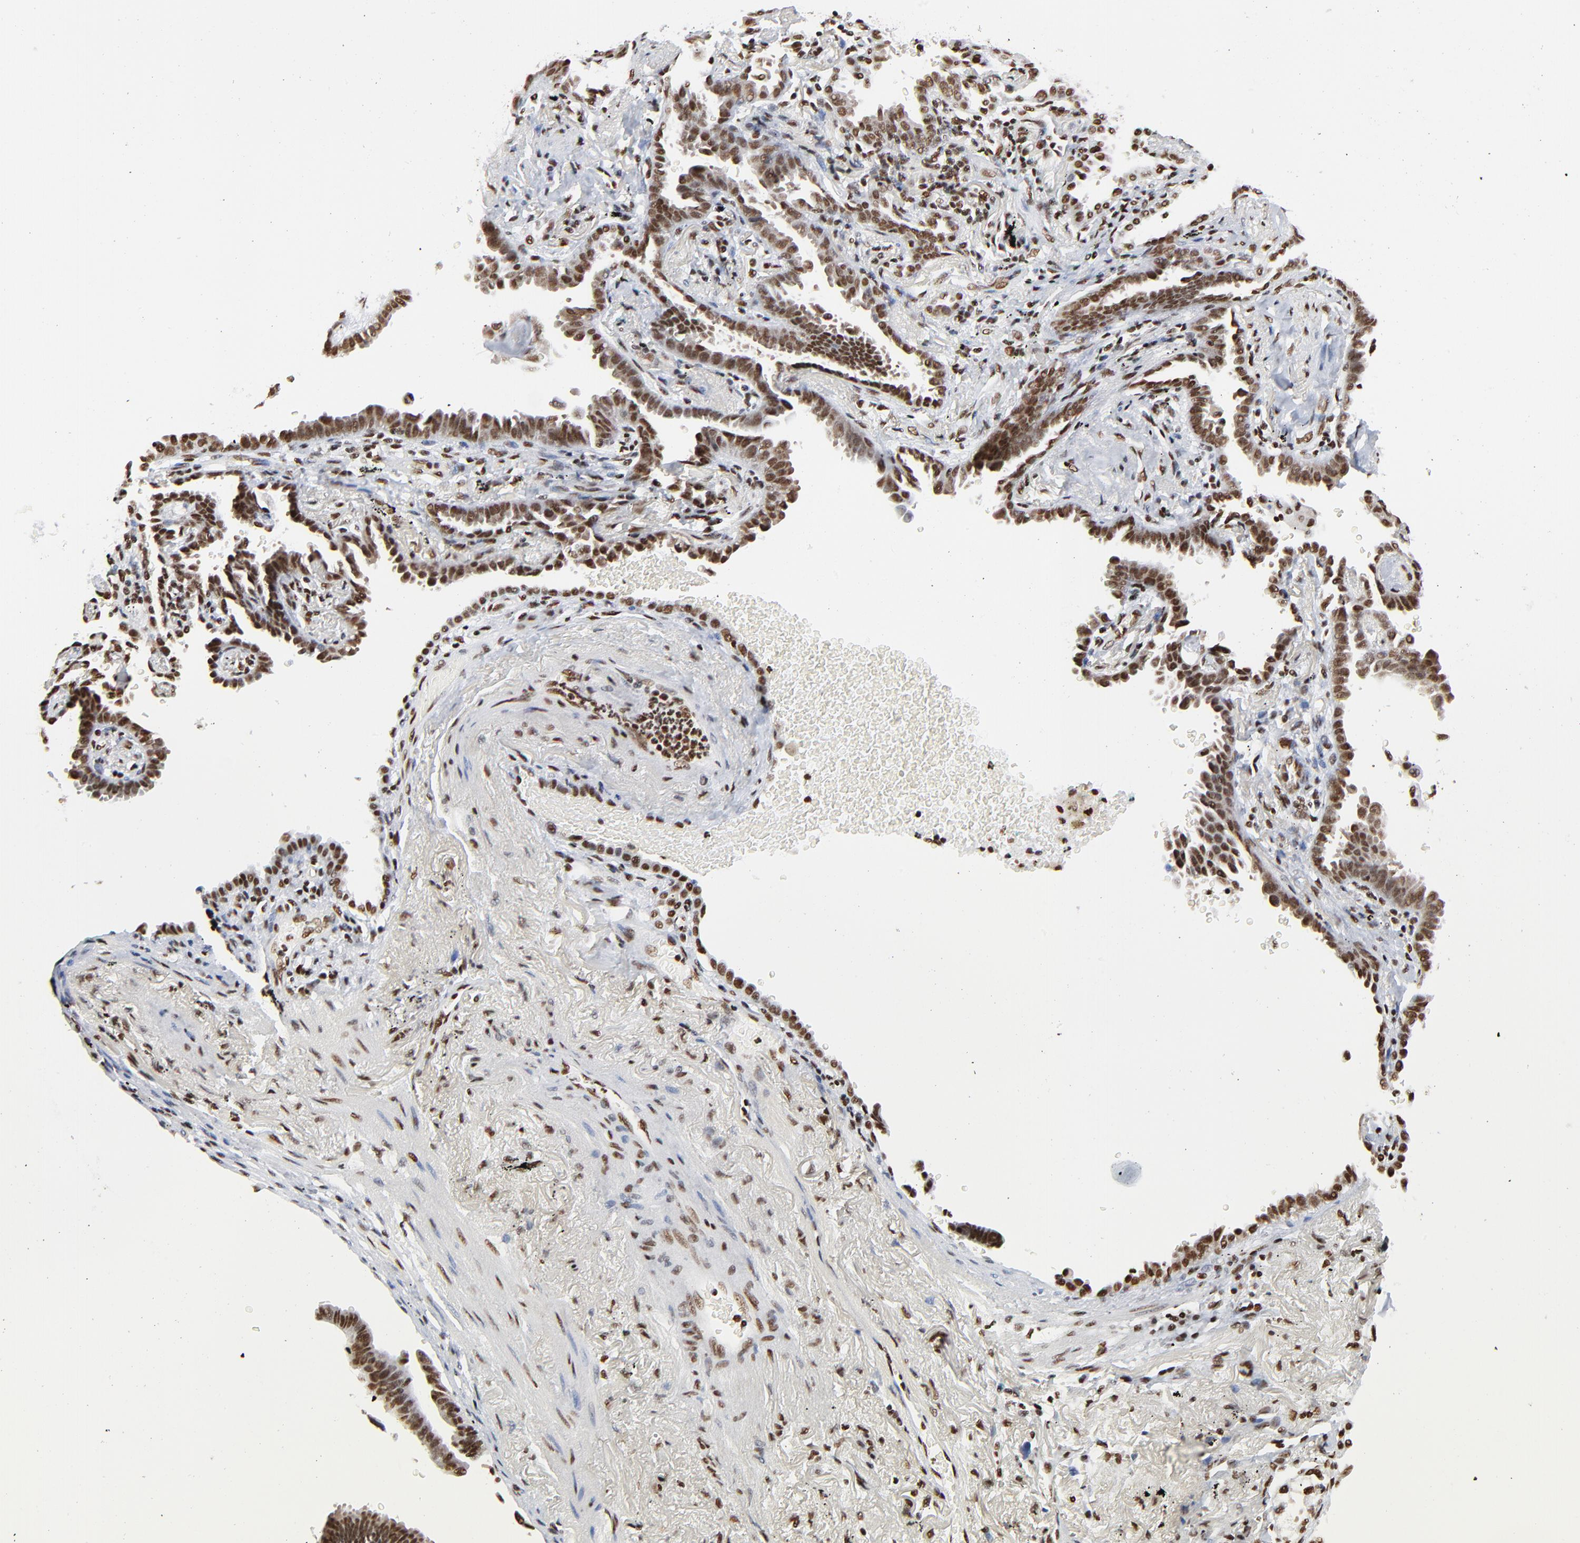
{"staining": {"intensity": "strong", "quantity": ">75%", "location": "nuclear"}, "tissue": "lung cancer", "cell_type": "Tumor cells", "image_type": "cancer", "snomed": [{"axis": "morphology", "description": "Adenocarcinoma, NOS"}, {"axis": "topography", "description": "Lung"}], "caption": "Immunohistochemical staining of adenocarcinoma (lung) exhibits high levels of strong nuclear staining in approximately >75% of tumor cells.", "gene": "CREB1", "patient": {"sex": "female", "age": 64}}